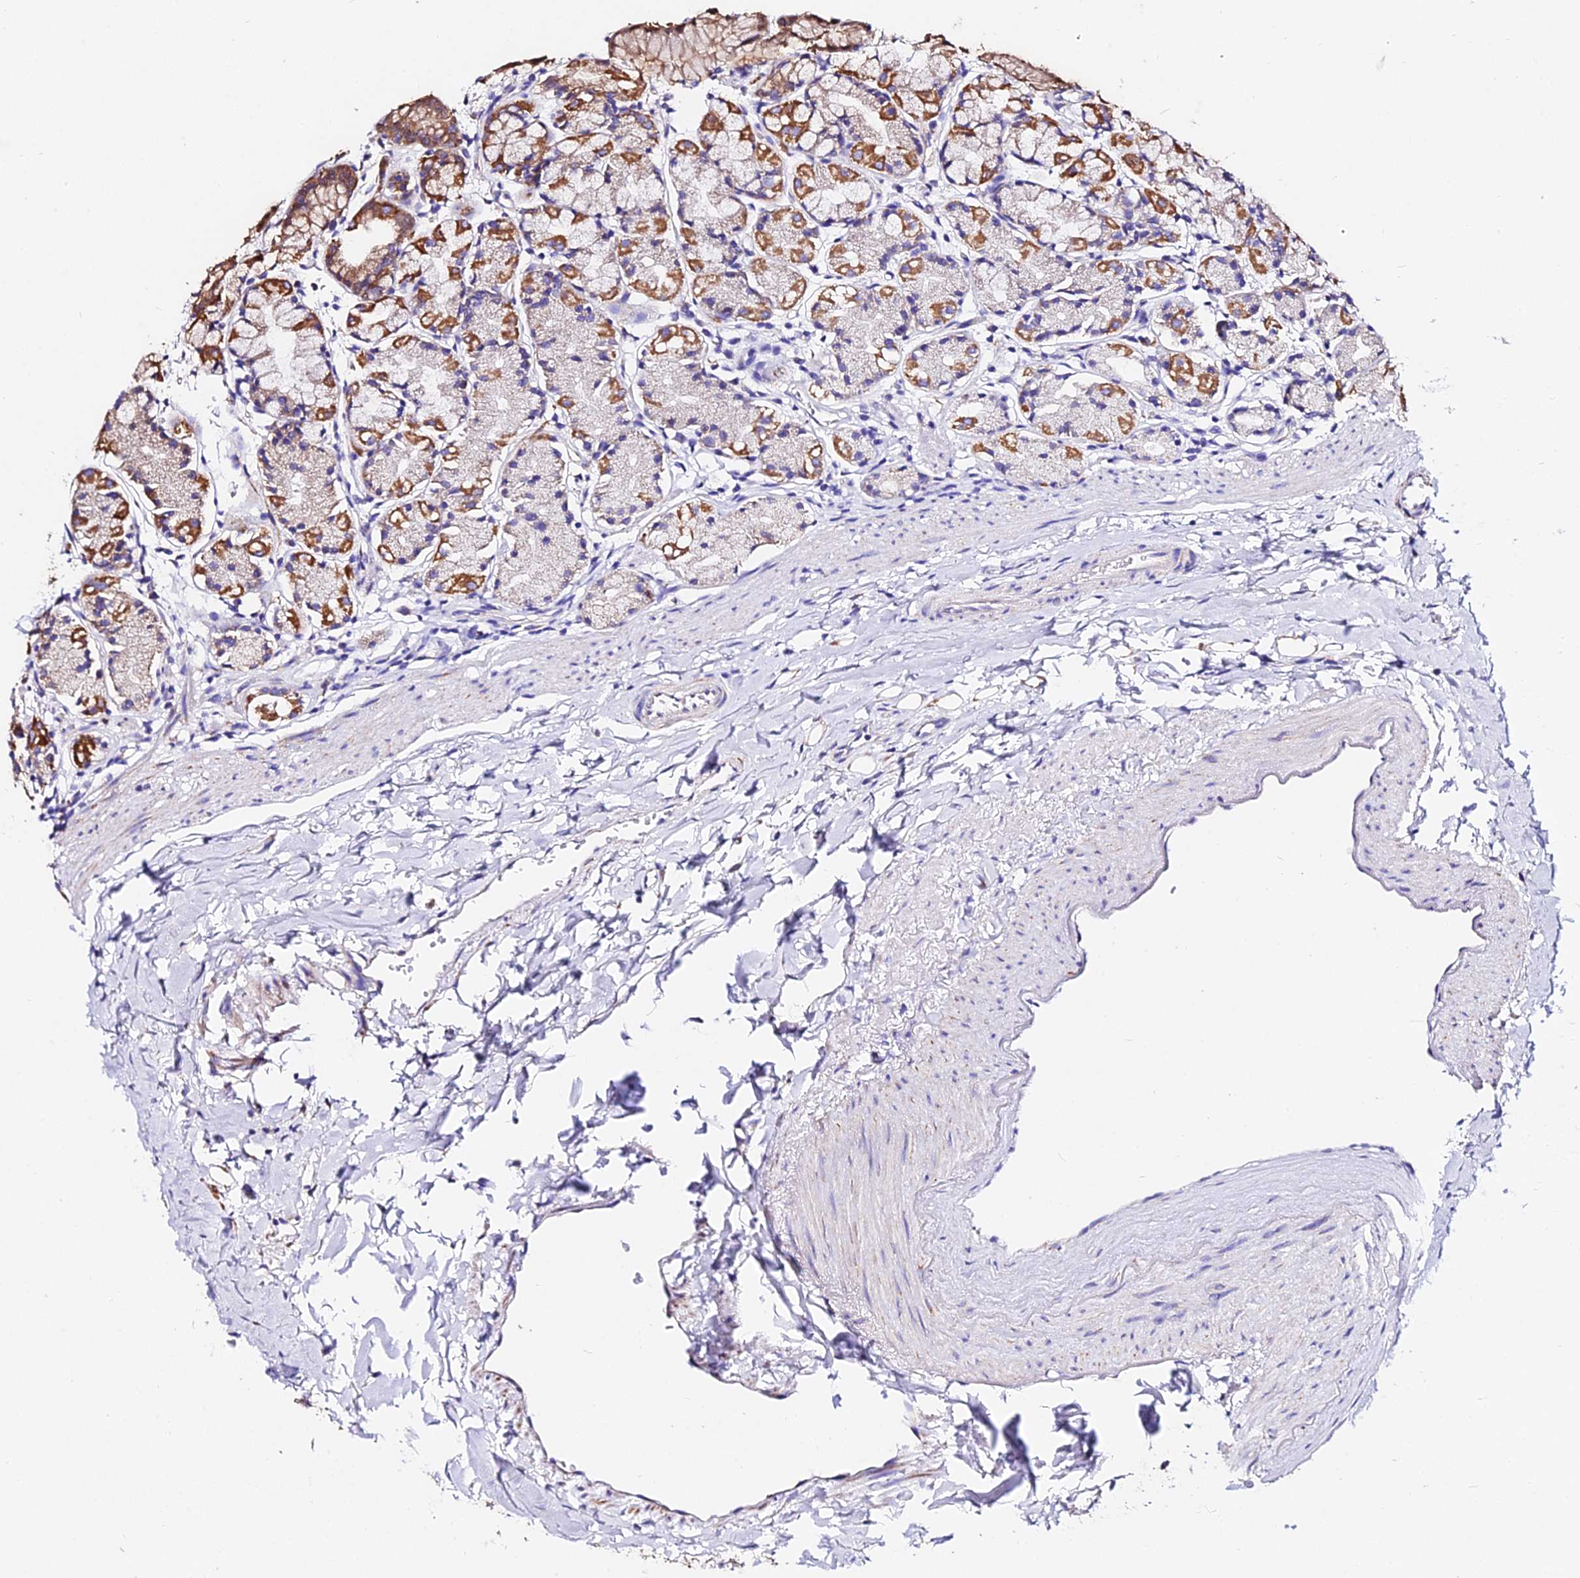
{"staining": {"intensity": "moderate", "quantity": "25%-75%", "location": "cytoplasmic/membranous"}, "tissue": "stomach", "cell_type": "Glandular cells", "image_type": "normal", "snomed": [{"axis": "morphology", "description": "Normal tissue, NOS"}, {"axis": "topography", "description": "Stomach, upper"}], "caption": "Immunohistochemistry (IHC) photomicrograph of unremarkable stomach: stomach stained using IHC demonstrates medium levels of moderate protein expression localized specifically in the cytoplasmic/membranous of glandular cells, appearing as a cytoplasmic/membranous brown color.", "gene": "ZNF573", "patient": {"sex": "male", "age": 47}}